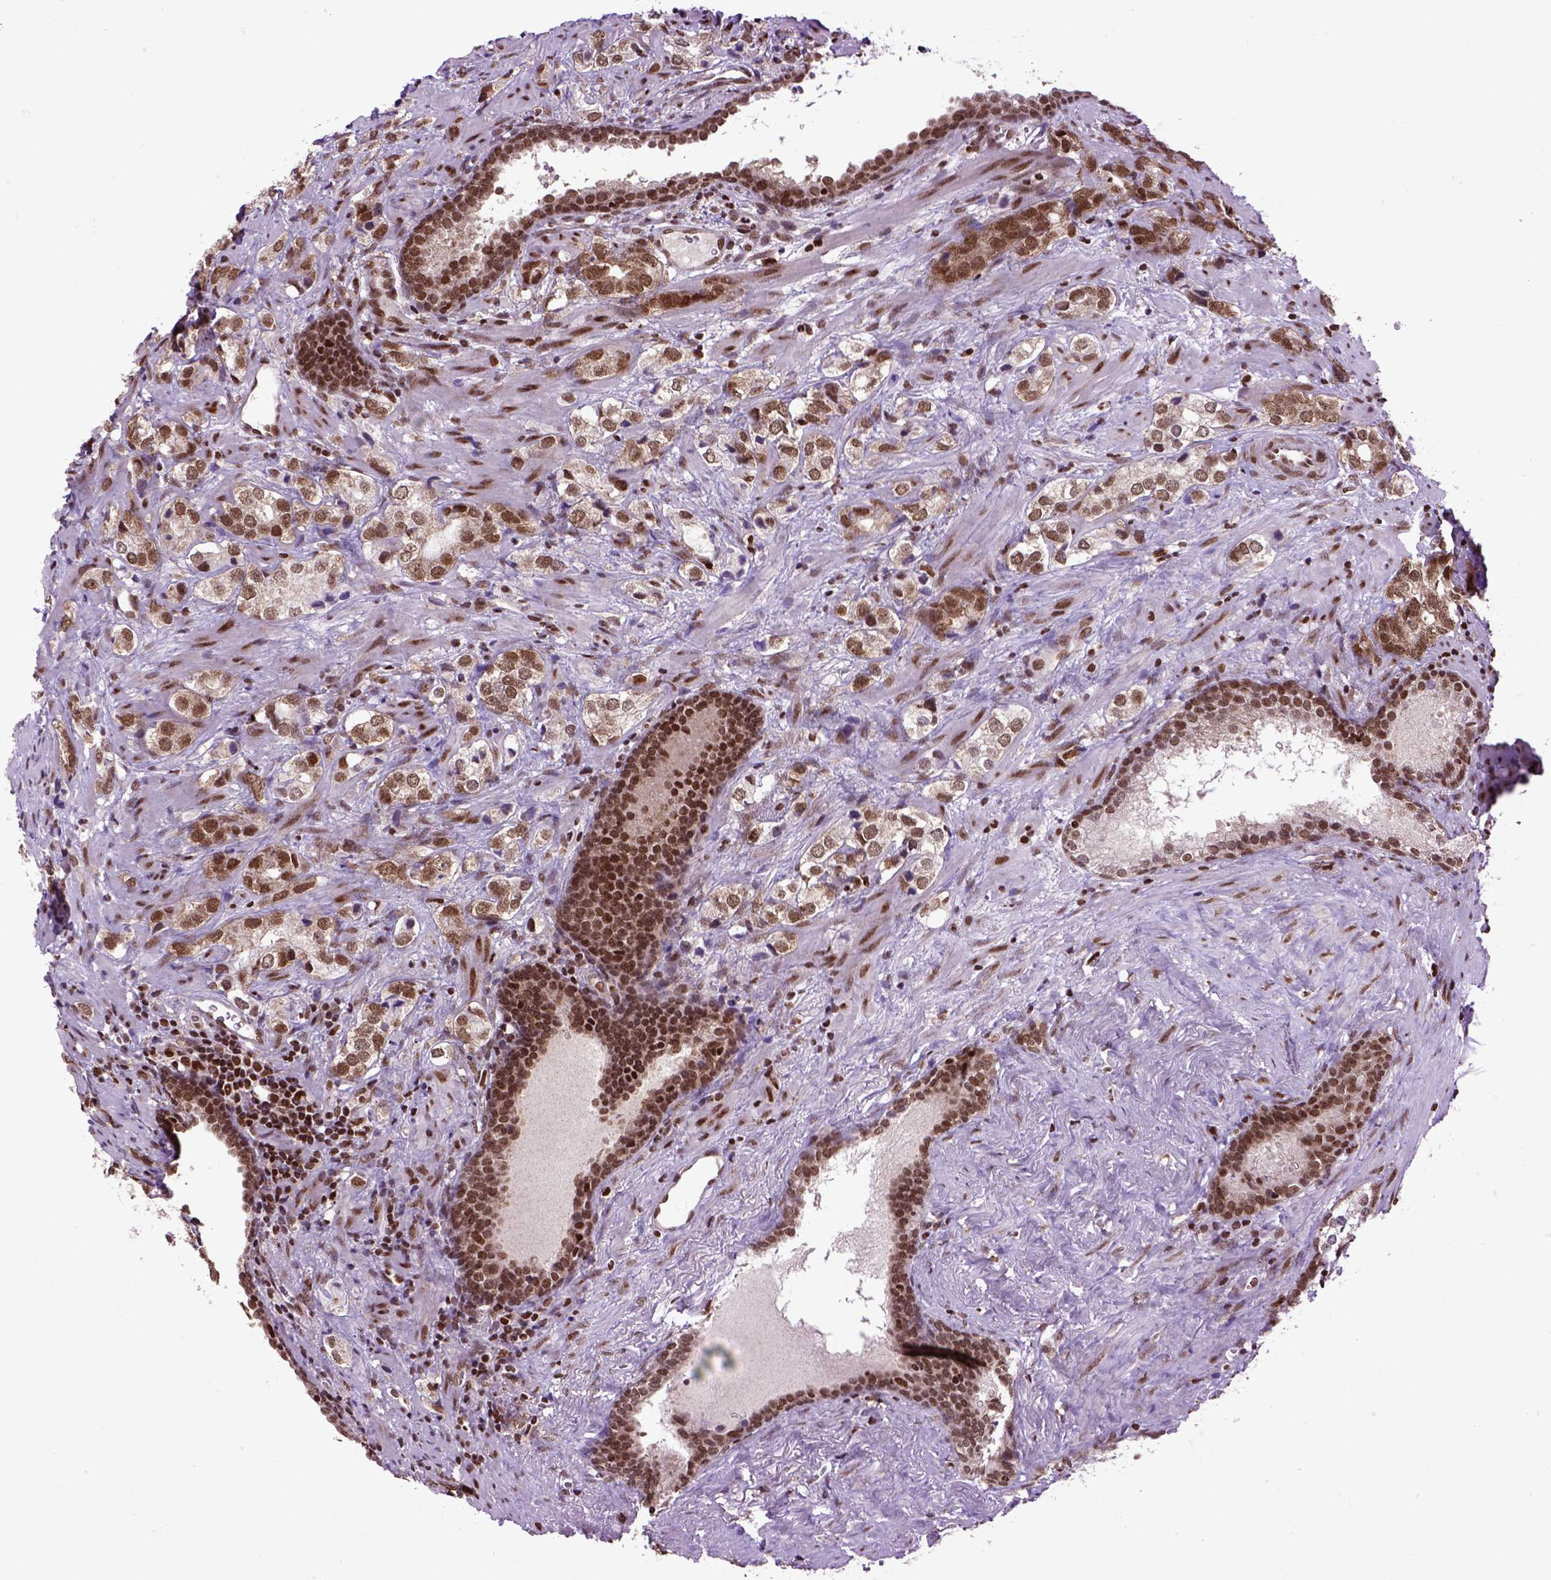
{"staining": {"intensity": "moderate", "quantity": ">75%", "location": "nuclear"}, "tissue": "prostate cancer", "cell_type": "Tumor cells", "image_type": "cancer", "snomed": [{"axis": "morphology", "description": "Adenocarcinoma, NOS"}, {"axis": "topography", "description": "Prostate and seminal vesicle, NOS"}], "caption": "A brown stain labels moderate nuclear positivity of a protein in prostate cancer (adenocarcinoma) tumor cells.", "gene": "CELF1", "patient": {"sex": "male", "age": 63}}